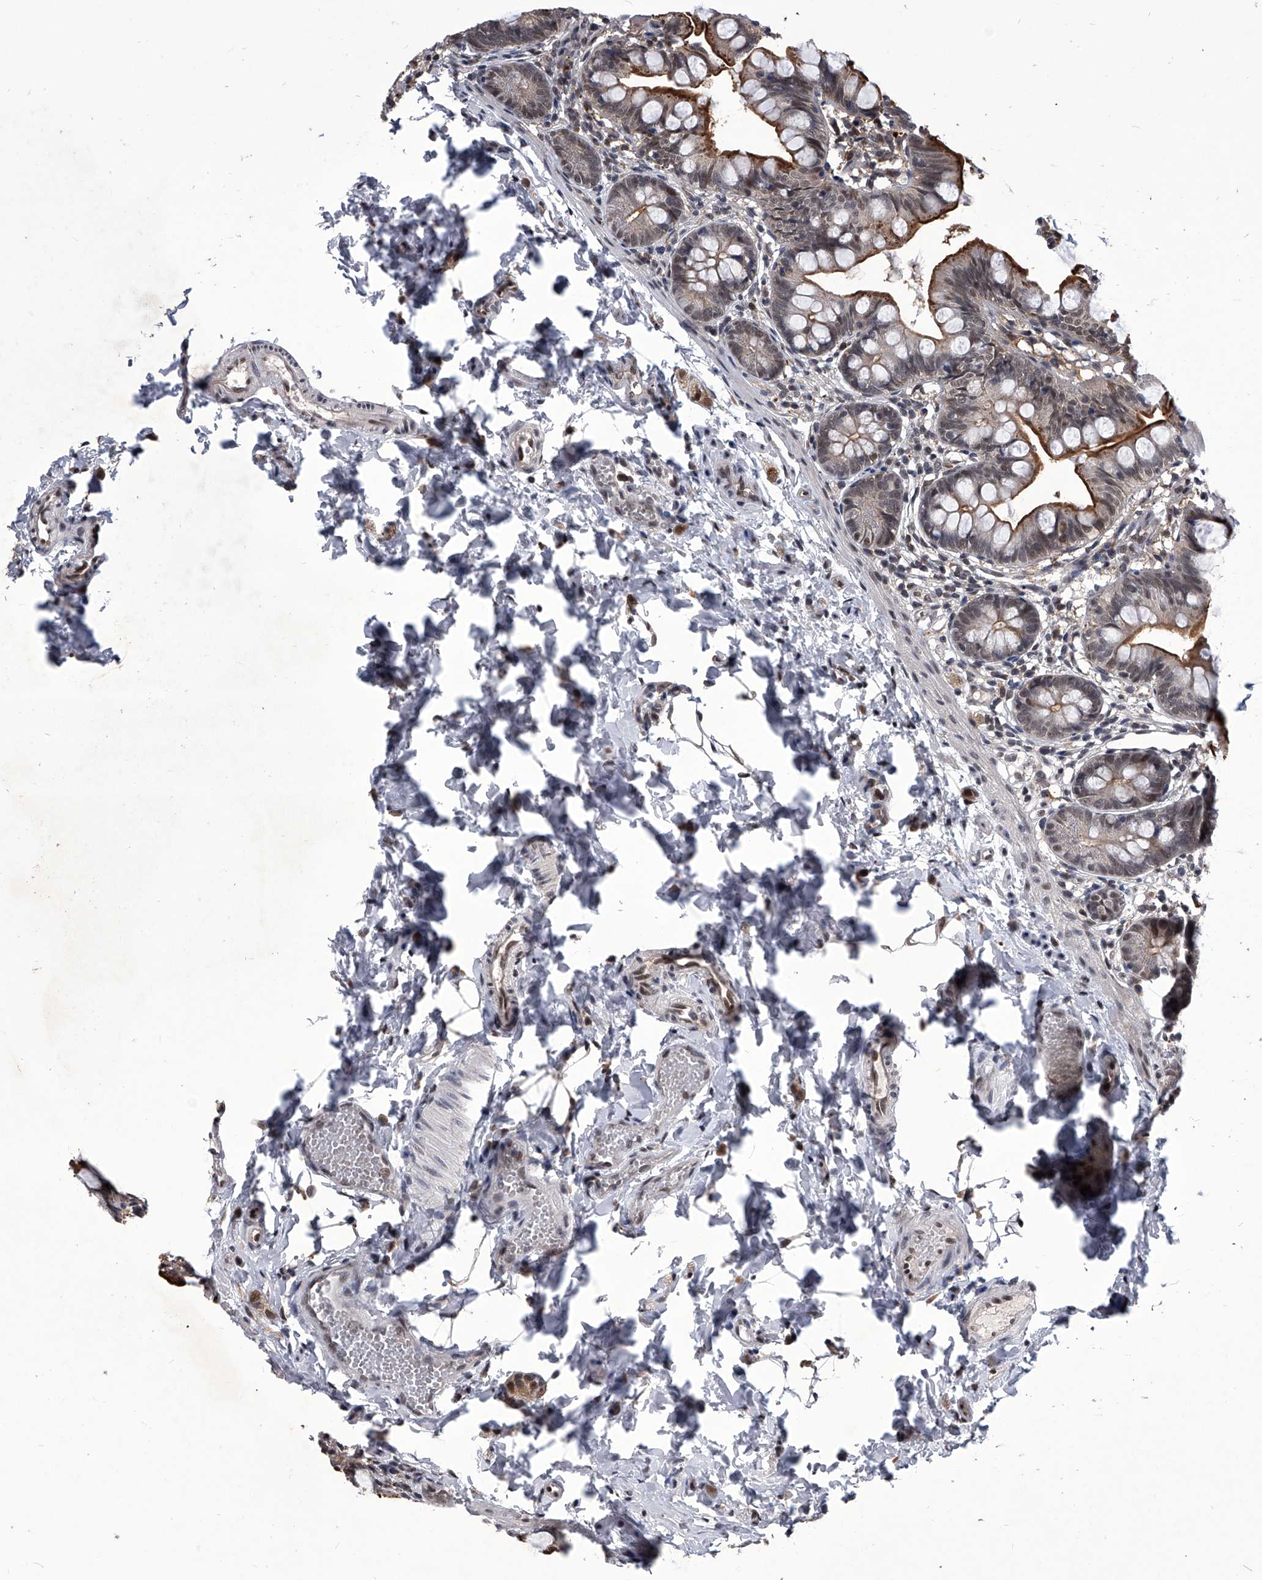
{"staining": {"intensity": "moderate", "quantity": "<25%", "location": "cytoplasmic/membranous"}, "tissue": "small intestine", "cell_type": "Glandular cells", "image_type": "normal", "snomed": [{"axis": "morphology", "description": "Normal tissue, NOS"}, {"axis": "topography", "description": "Small intestine"}], "caption": "The micrograph exhibits staining of unremarkable small intestine, revealing moderate cytoplasmic/membranous protein staining (brown color) within glandular cells. (Brightfield microscopy of DAB IHC at high magnification).", "gene": "CMTR1", "patient": {"sex": "male", "age": 7}}